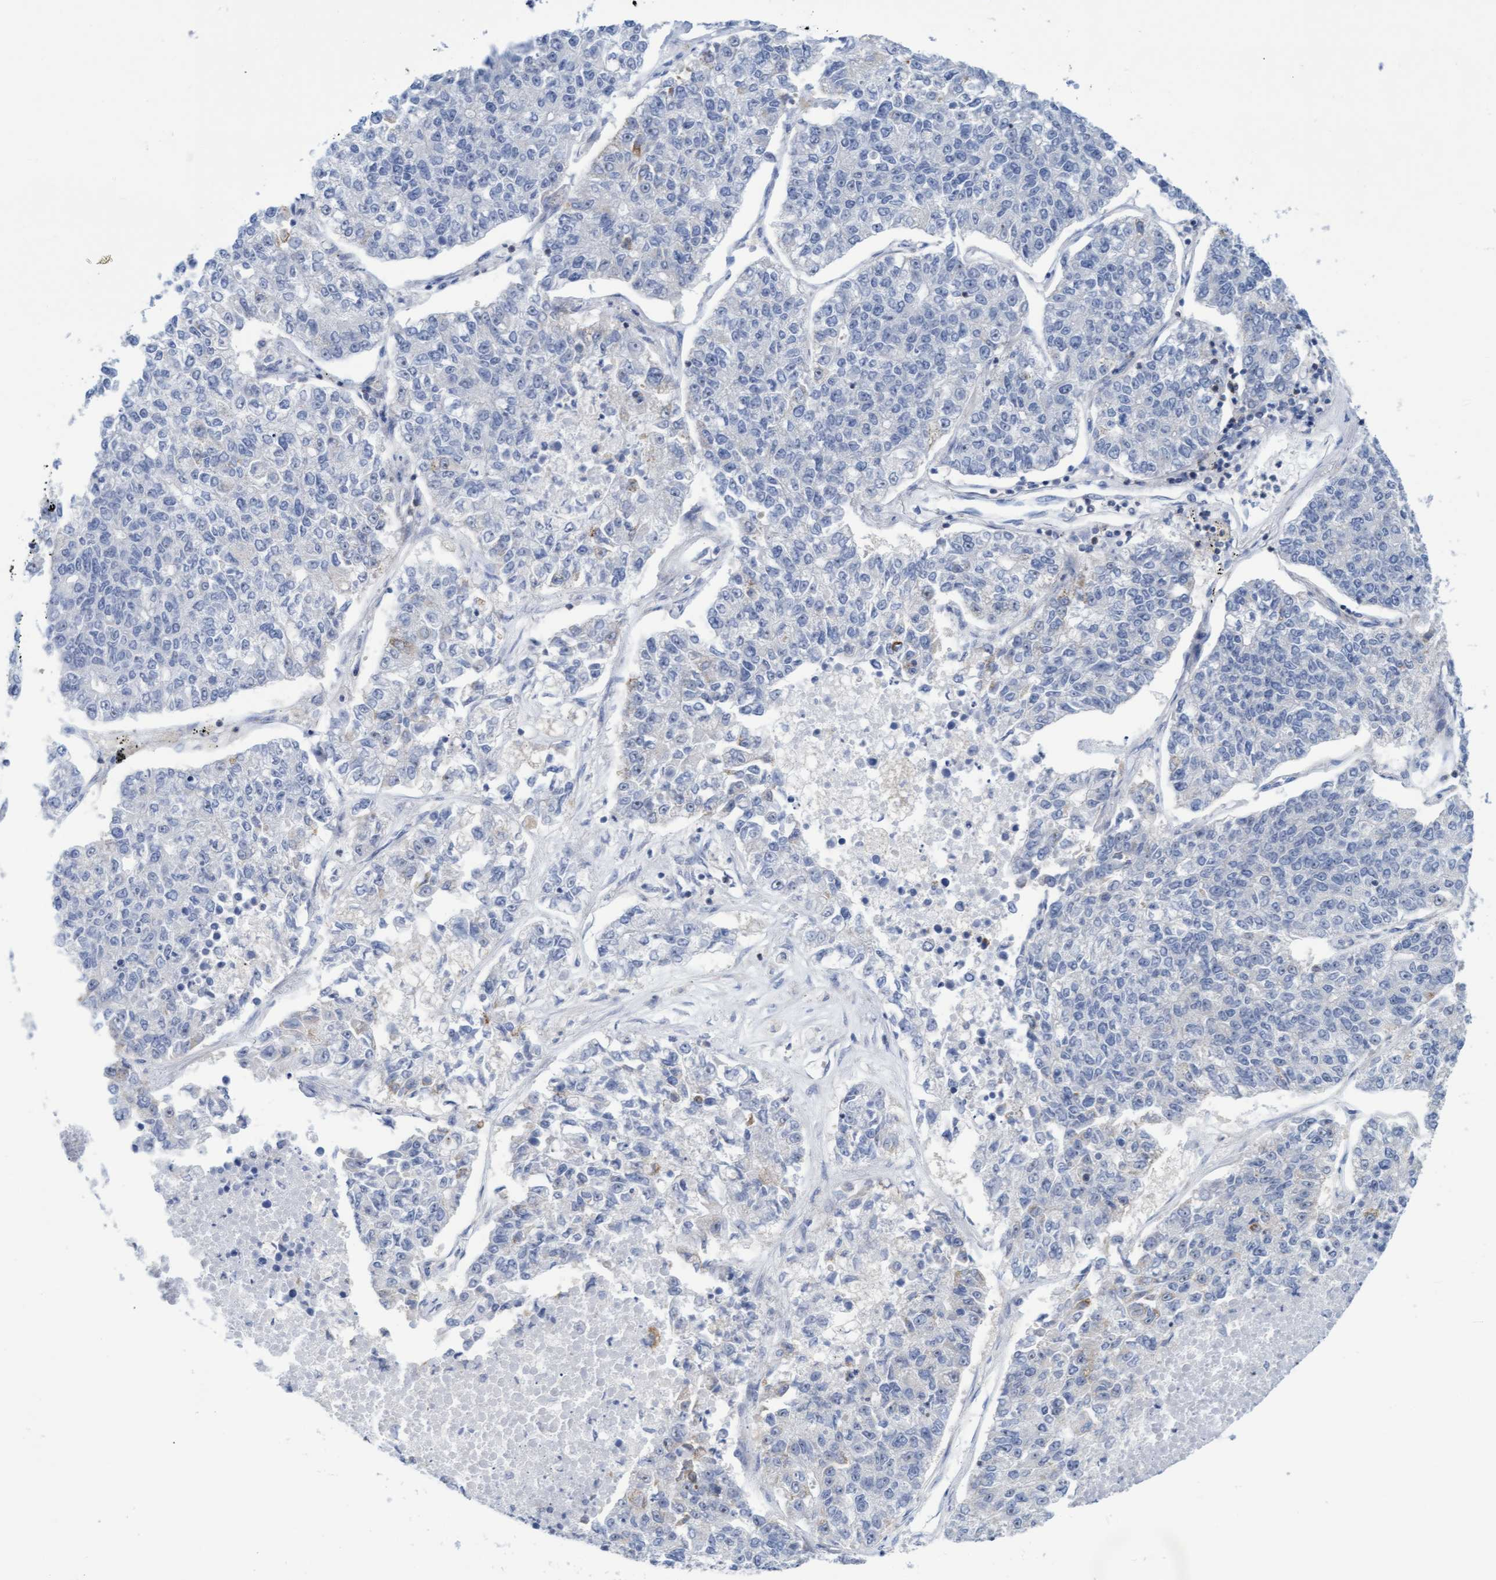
{"staining": {"intensity": "negative", "quantity": "none", "location": "none"}, "tissue": "lung cancer", "cell_type": "Tumor cells", "image_type": "cancer", "snomed": [{"axis": "morphology", "description": "Adenocarcinoma, NOS"}, {"axis": "topography", "description": "Lung"}], "caption": "The IHC micrograph has no significant expression in tumor cells of lung cancer tissue.", "gene": "FNBP1", "patient": {"sex": "male", "age": 49}}